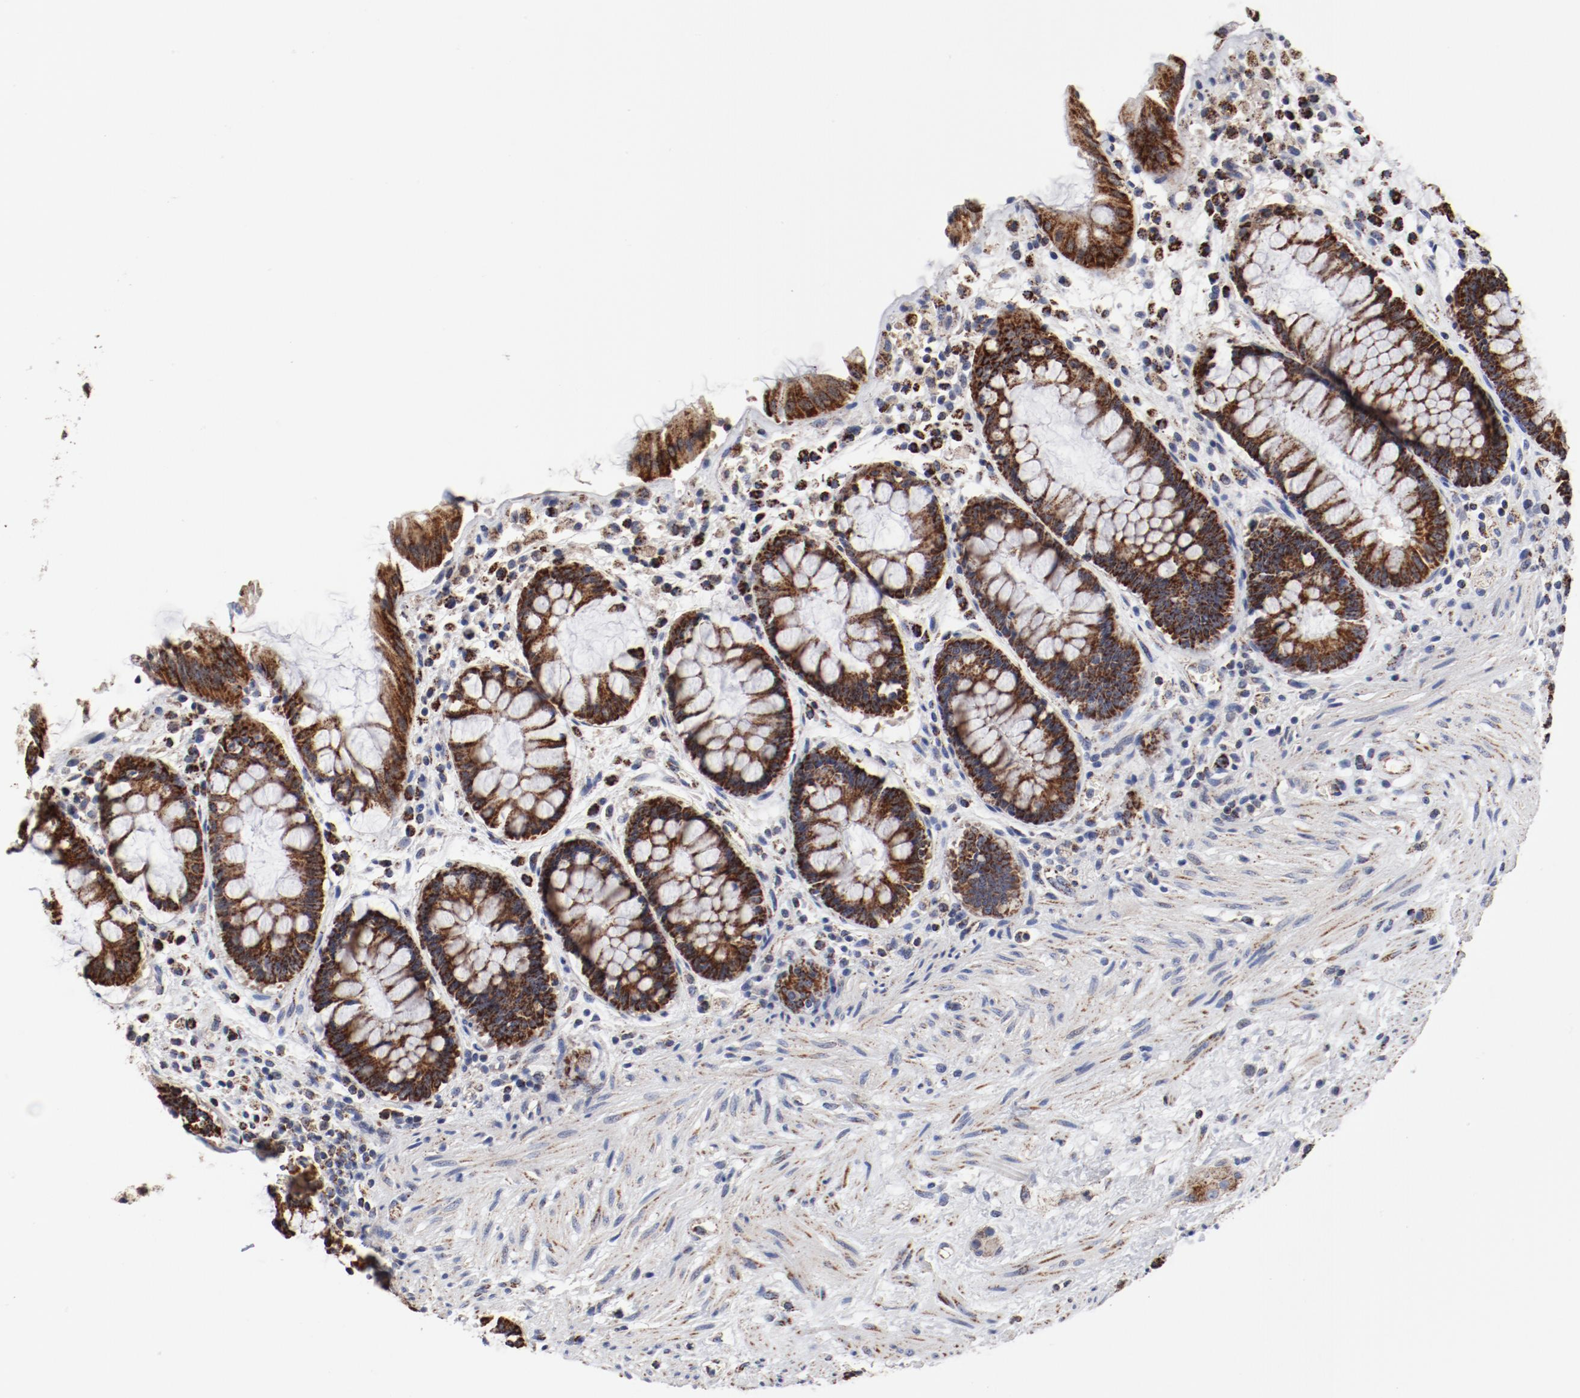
{"staining": {"intensity": "strong", "quantity": ">75%", "location": "cytoplasmic/membranous"}, "tissue": "rectum", "cell_type": "Glandular cells", "image_type": "normal", "snomed": [{"axis": "morphology", "description": "Normal tissue, NOS"}, {"axis": "topography", "description": "Rectum"}], "caption": "Immunohistochemical staining of unremarkable human rectum displays >75% levels of strong cytoplasmic/membranous protein positivity in about >75% of glandular cells. (brown staining indicates protein expression, while blue staining denotes nuclei).", "gene": "NDUFV2", "patient": {"sex": "female", "age": 46}}